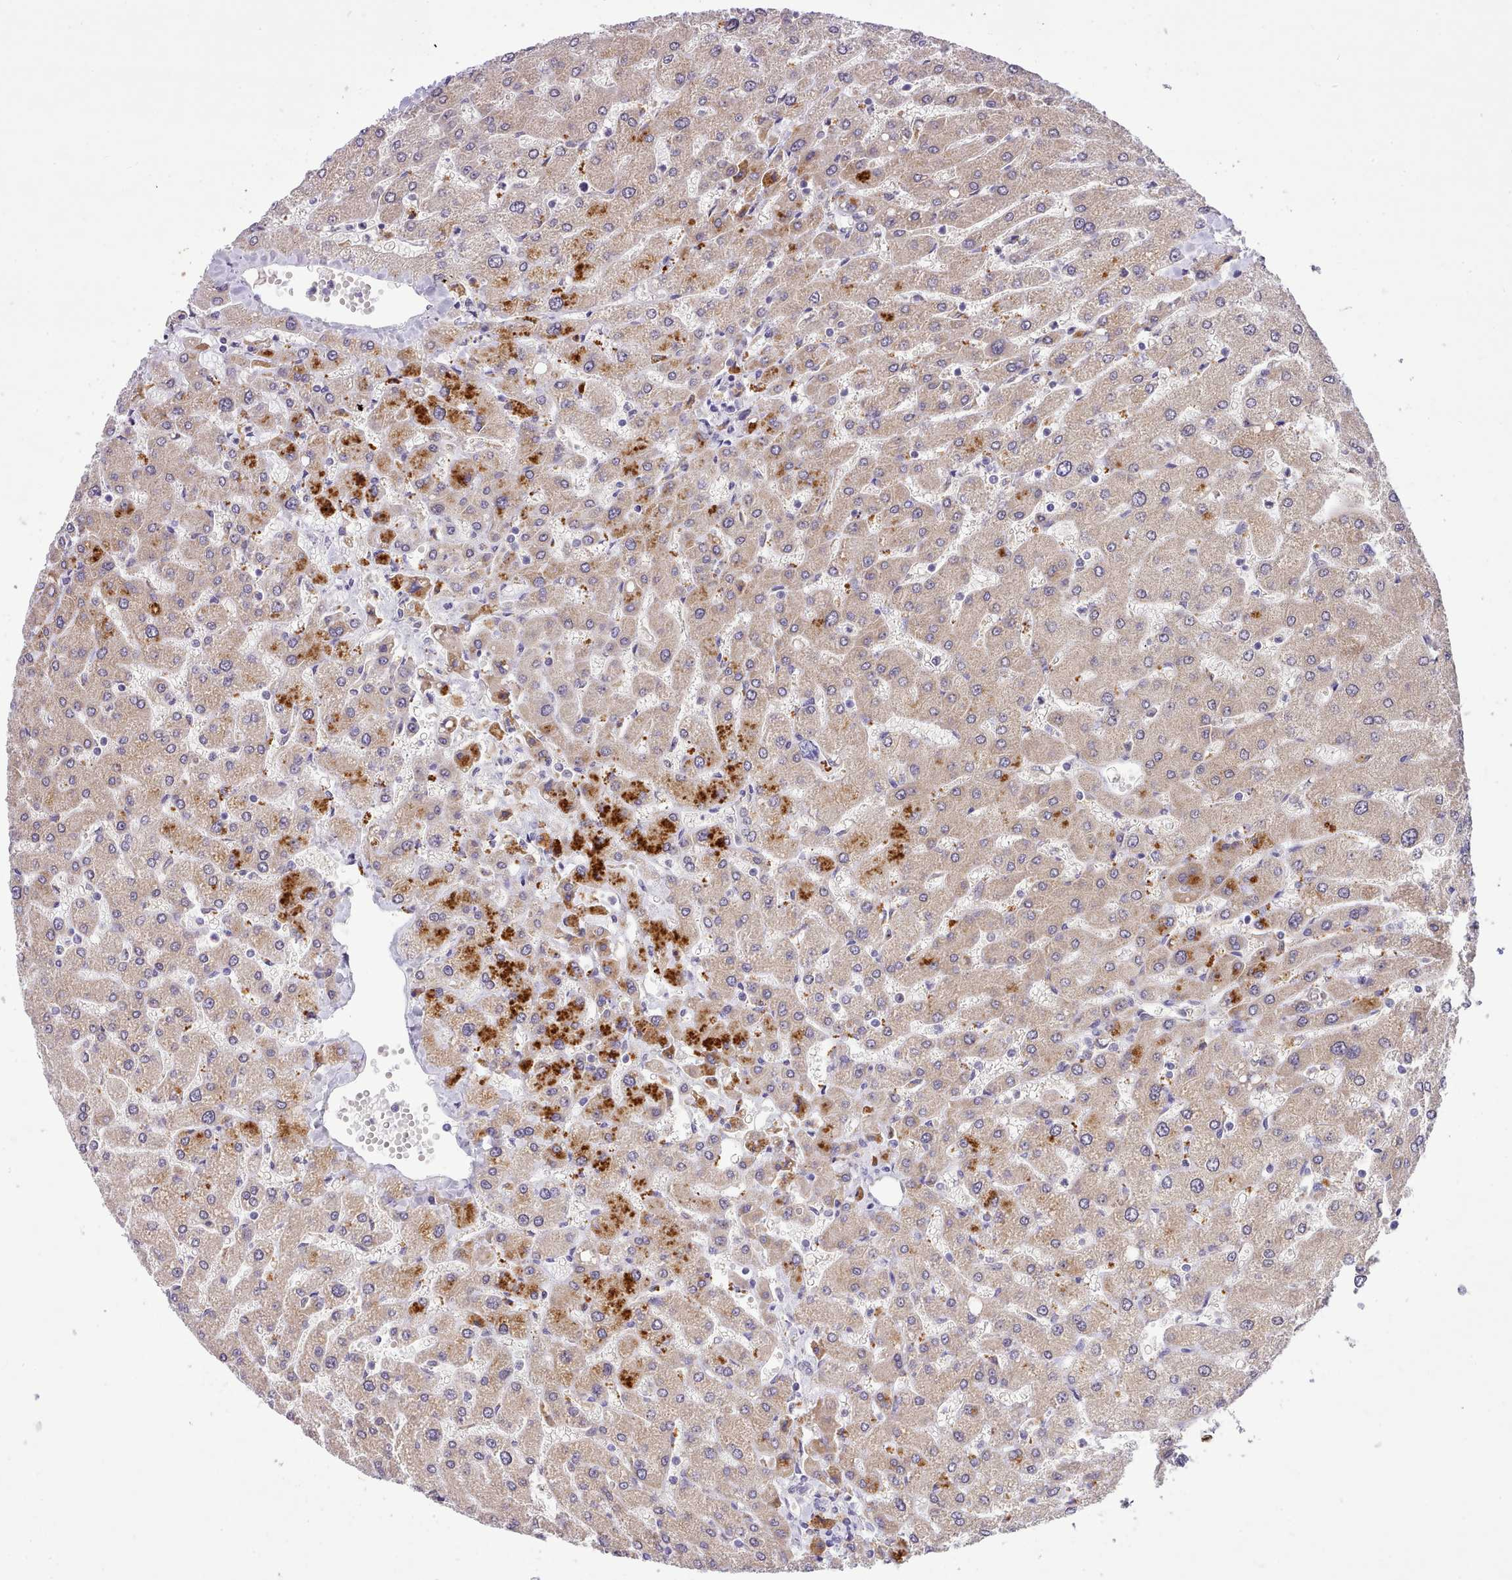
{"staining": {"intensity": "negative", "quantity": "none", "location": "none"}, "tissue": "liver", "cell_type": "Cholangiocytes", "image_type": "normal", "snomed": [{"axis": "morphology", "description": "Normal tissue, NOS"}, {"axis": "topography", "description": "Liver"}], "caption": "Image shows no protein positivity in cholangiocytes of benign liver. (Immunohistochemistry (ihc), brightfield microscopy, high magnification).", "gene": "FAM83E", "patient": {"sex": "male", "age": 55}}